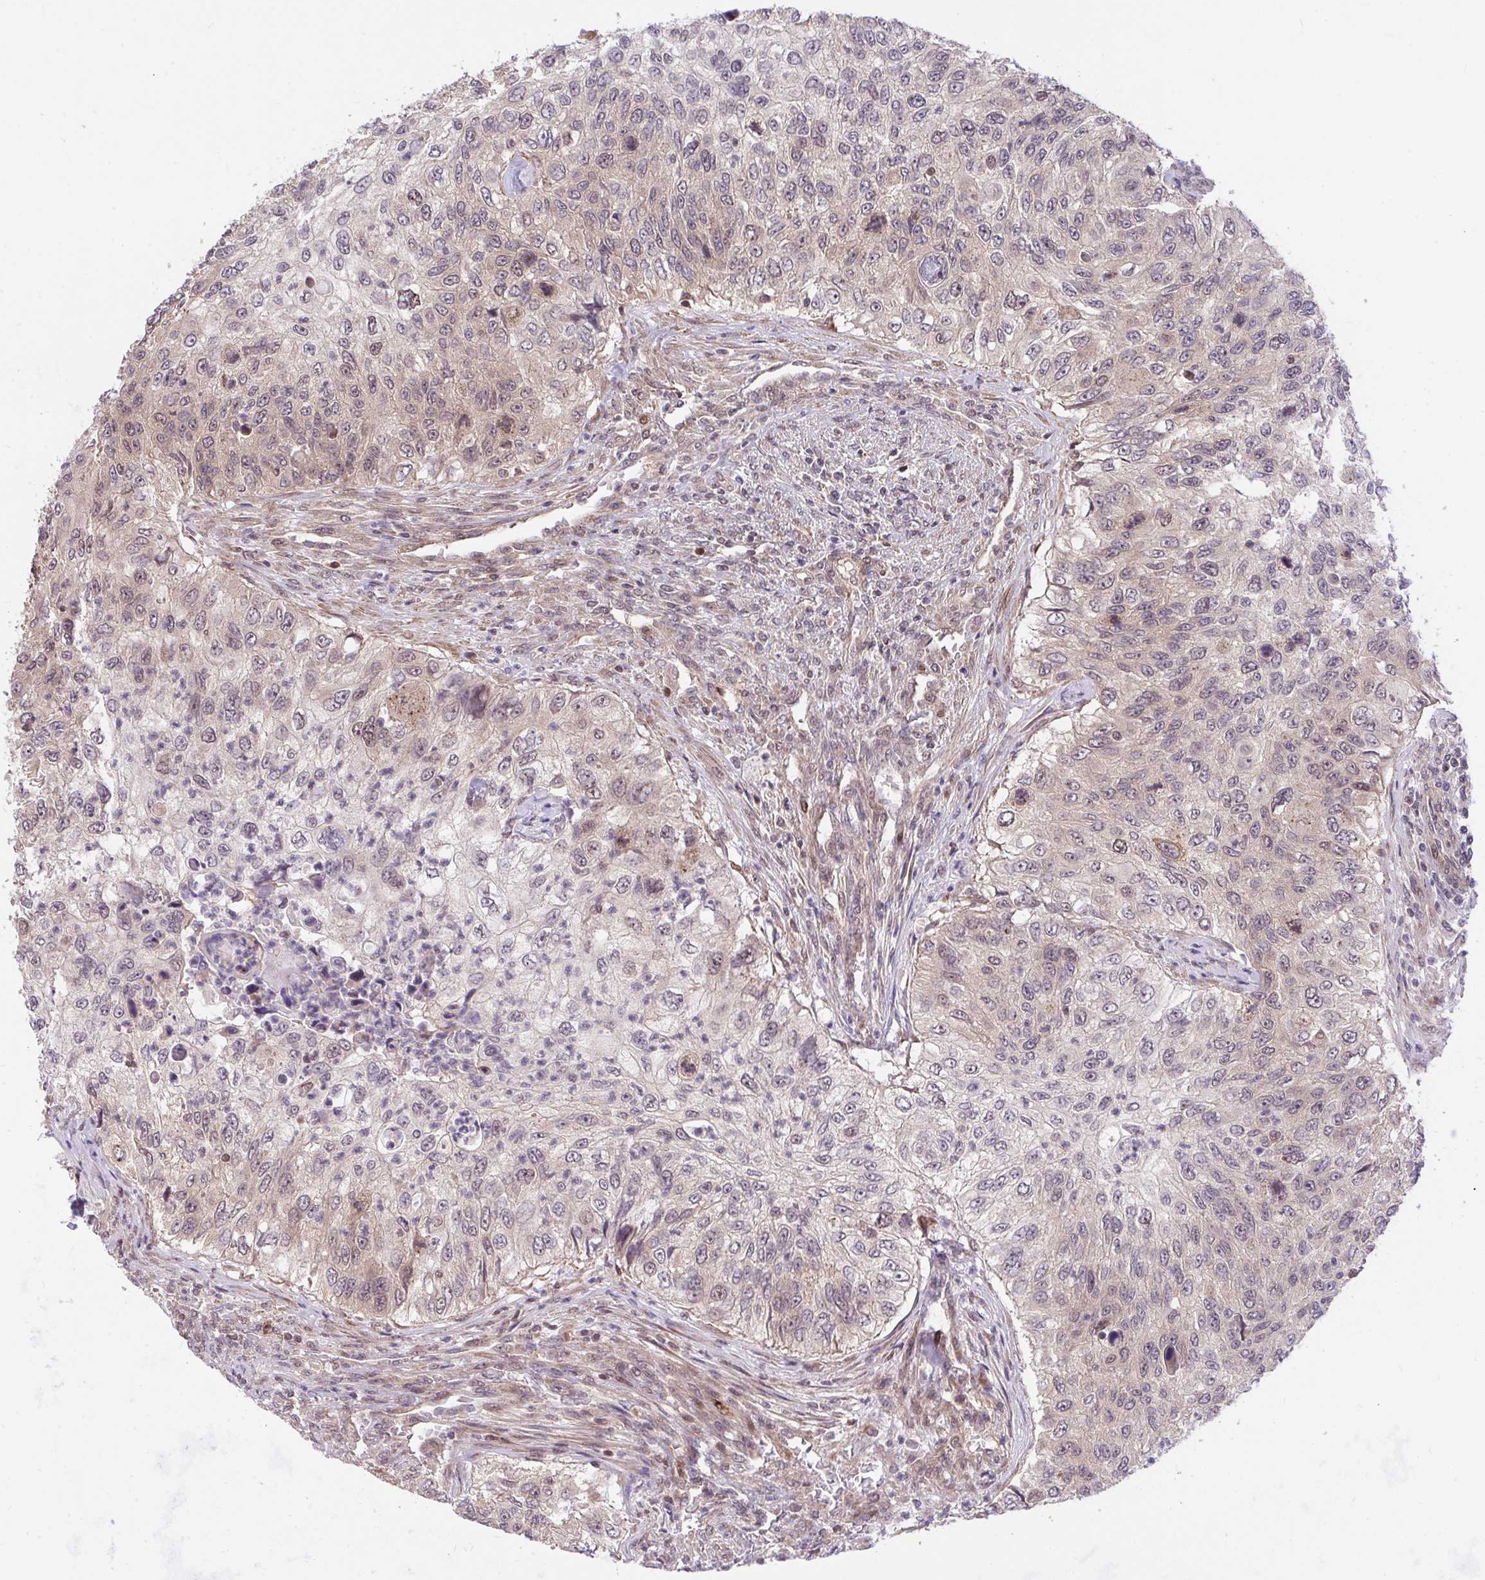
{"staining": {"intensity": "weak", "quantity": "<25%", "location": "cytoplasmic/membranous"}, "tissue": "urothelial cancer", "cell_type": "Tumor cells", "image_type": "cancer", "snomed": [{"axis": "morphology", "description": "Urothelial carcinoma, High grade"}, {"axis": "topography", "description": "Urinary bladder"}], "caption": "Protein analysis of urothelial cancer shows no significant positivity in tumor cells.", "gene": "ERI1", "patient": {"sex": "female", "age": 60}}